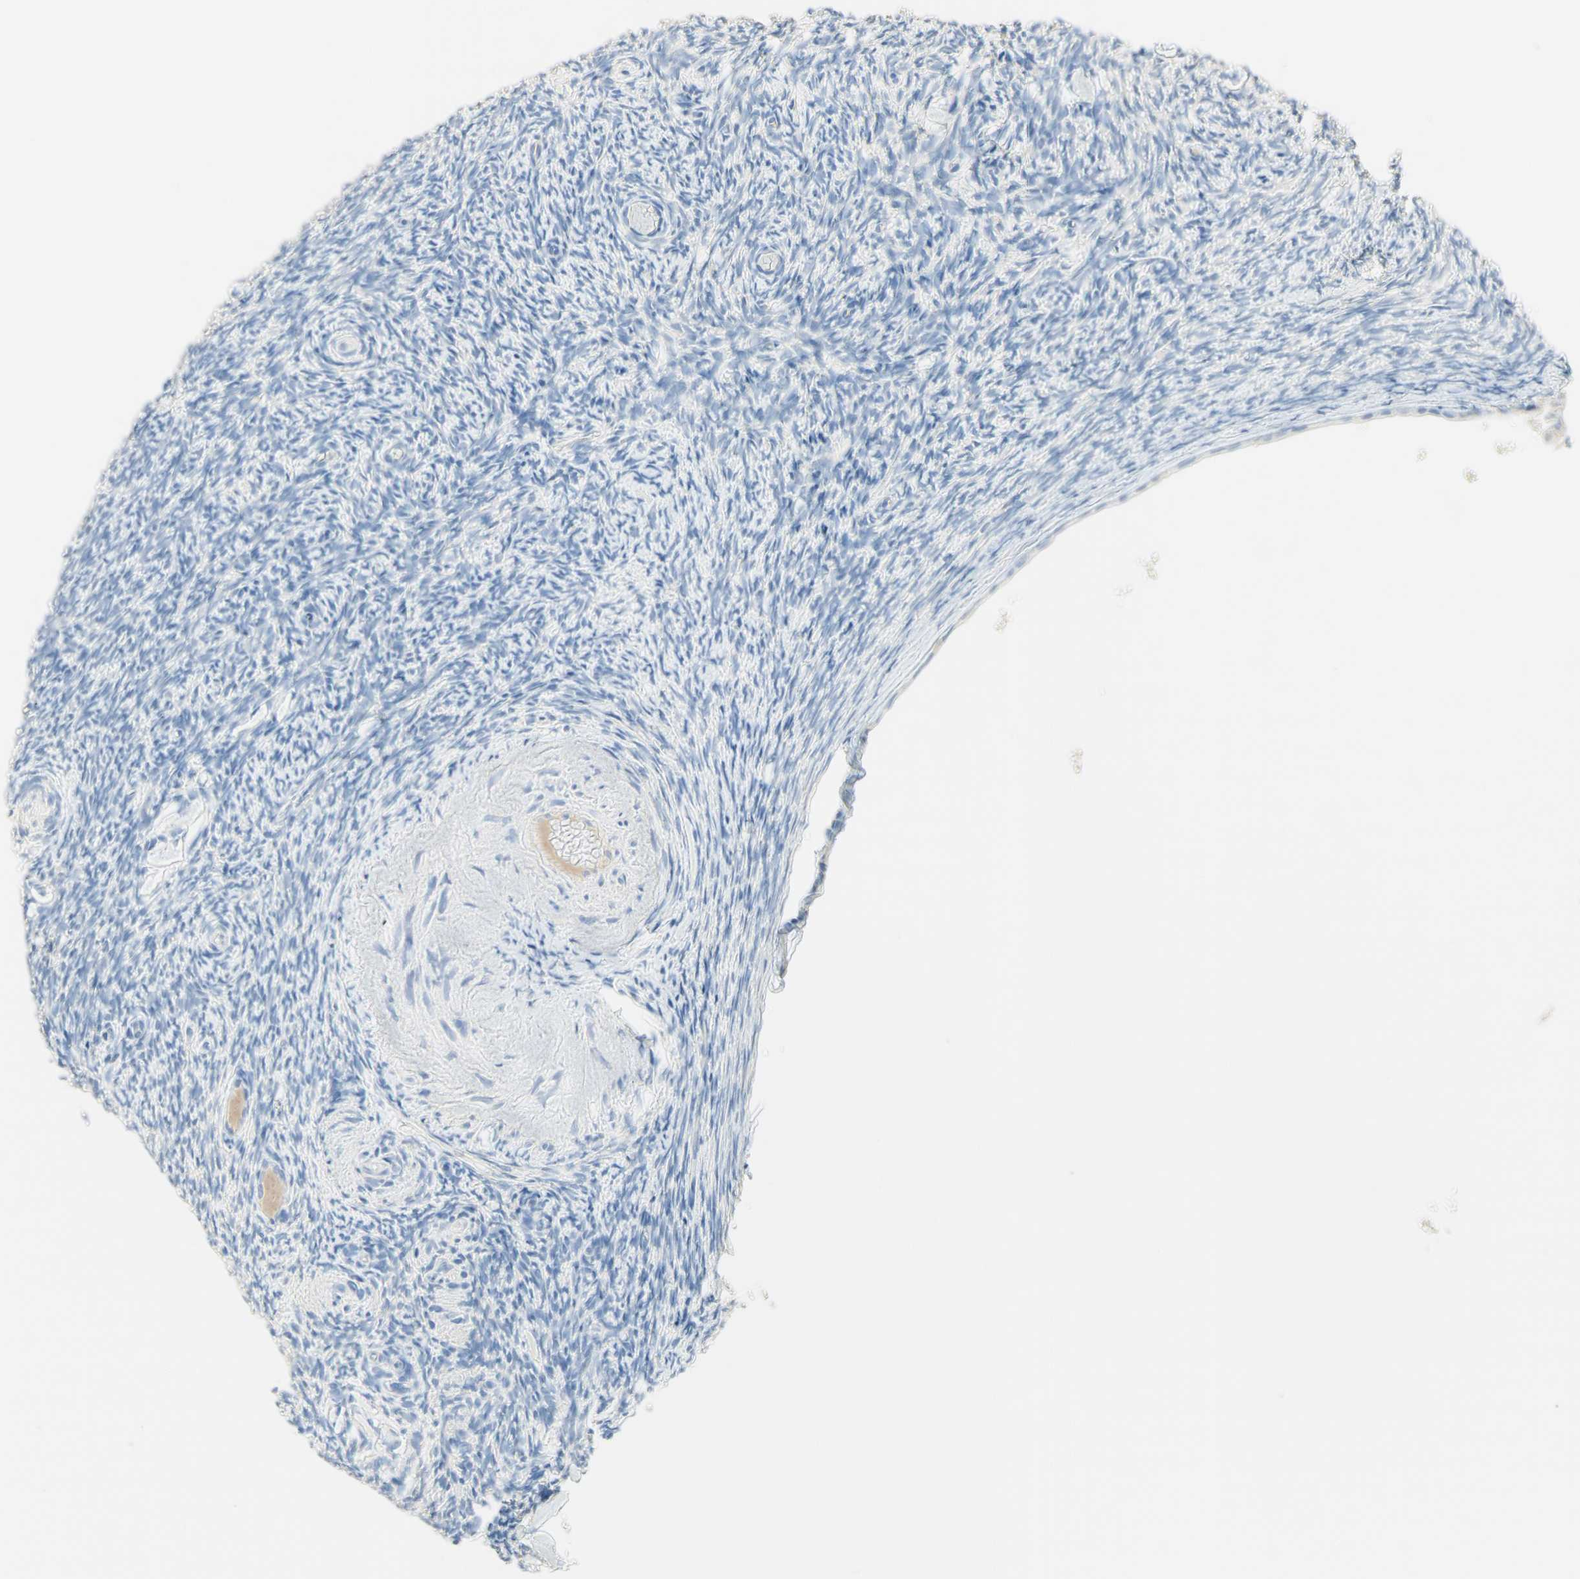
{"staining": {"intensity": "negative", "quantity": "none", "location": "none"}, "tissue": "ovary", "cell_type": "Ovarian stroma cells", "image_type": "normal", "snomed": [{"axis": "morphology", "description": "Normal tissue, NOS"}, {"axis": "topography", "description": "Ovary"}], "caption": "Ovarian stroma cells are negative for protein expression in unremarkable human ovary.", "gene": "NECTIN4", "patient": {"sex": "female", "age": 60}}